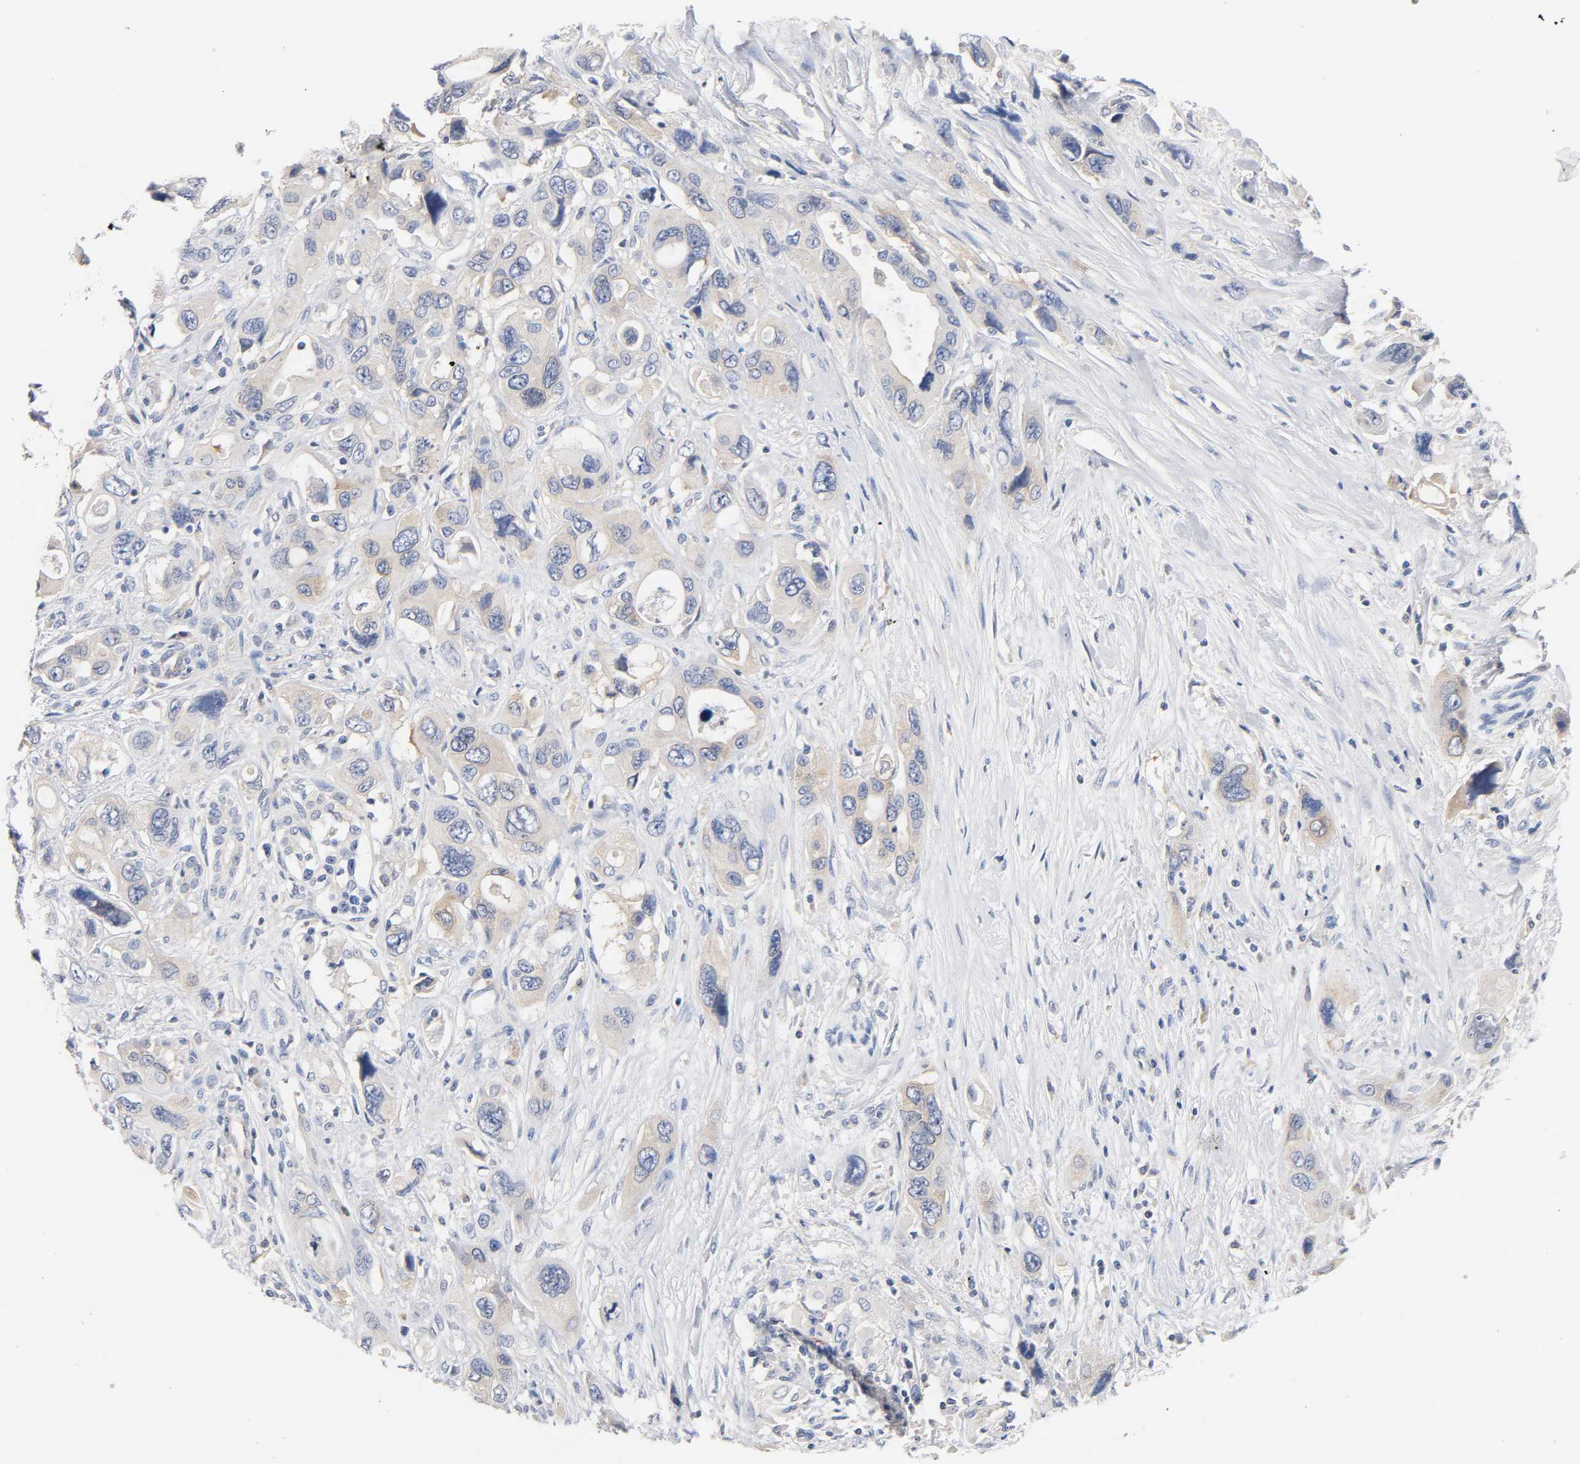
{"staining": {"intensity": "weak", "quantity": ">75%", "location": "cytoplasmic/membranous"}, "tissue": "pancreatic cancer", "cell_type": "Tumor cells", "image_type": "cancer", "snomed": [{"axis": "morphology", "description": "Adenocarcinoma, NOS"}, {"axis": "topography", "description": "Pancreas"}], "caption": "An image of human adenocarcinoma (pancreatic) stained for a protein exhibits weak cytoplasmic/membranous brown staining in tumor cells.", "gene": "MALT1", "patient": {"sex": "male", "age": 46}}